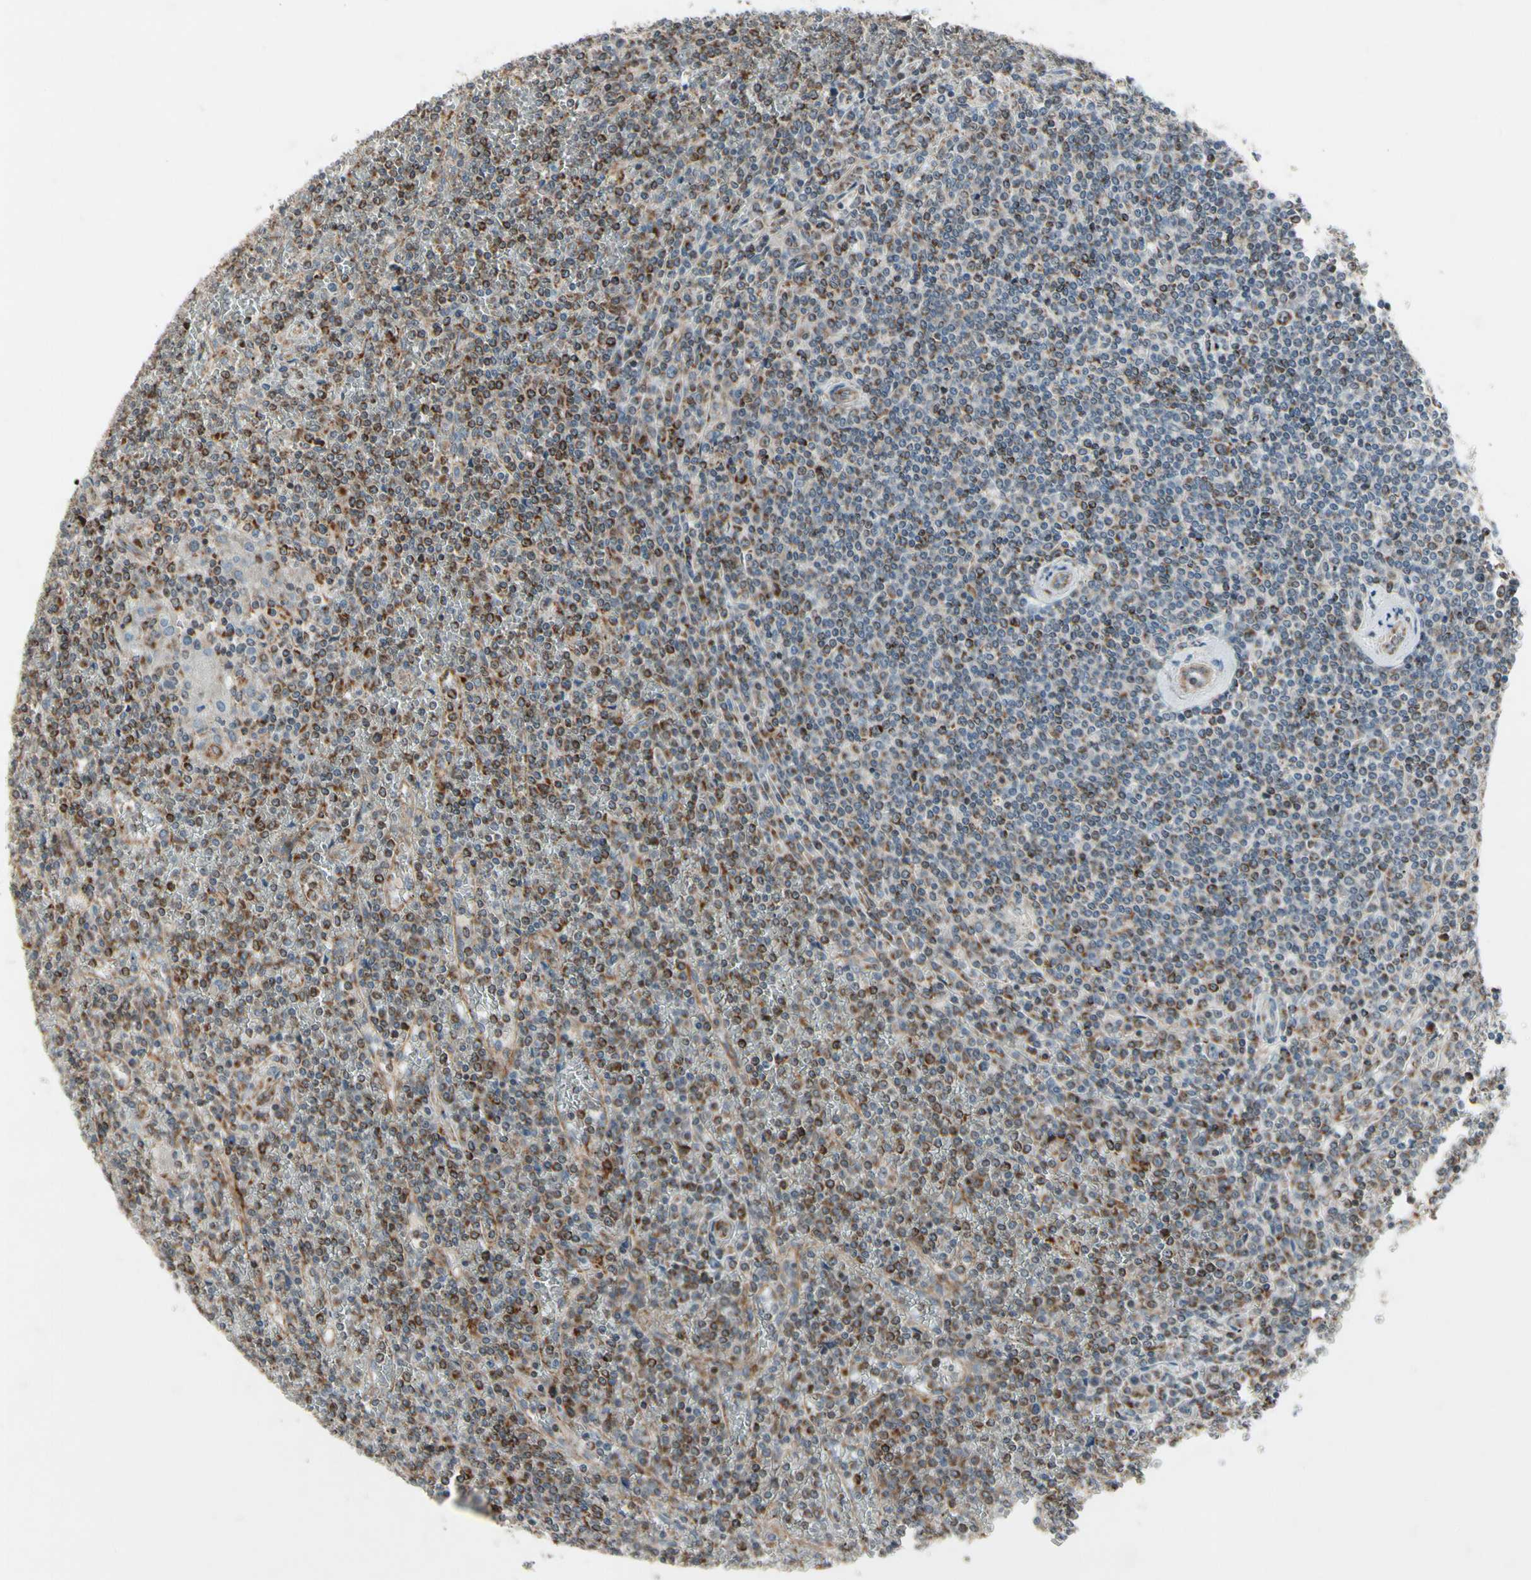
{"staining": {"intensity": "moderate", "quantity": ">75%", "location": "cytoplasmic/membranous"}, "tissue": "lymphoma", "cell_type": "Tumor cells", "image_type": "cancer", "snomed": [{"axis": "morphology", "description": "Malignant lymphoma, non-Hodgkin's type, Low grade"}, {"axis": "topography", "description": "Spleen"}], "caption": "High-magnification brightfield microscopy of malignant lymphoma, non-Hodgkin's type (low-grade) stained with DAB (brown) and counterstained with hematoxylin (blue). tumor cells exhibit moderate cytoplasmic/membranous expression is appreciated in about>75% of cells.", "gene": "CPT1A", "patient": {"sex": "female", "age": 19}}